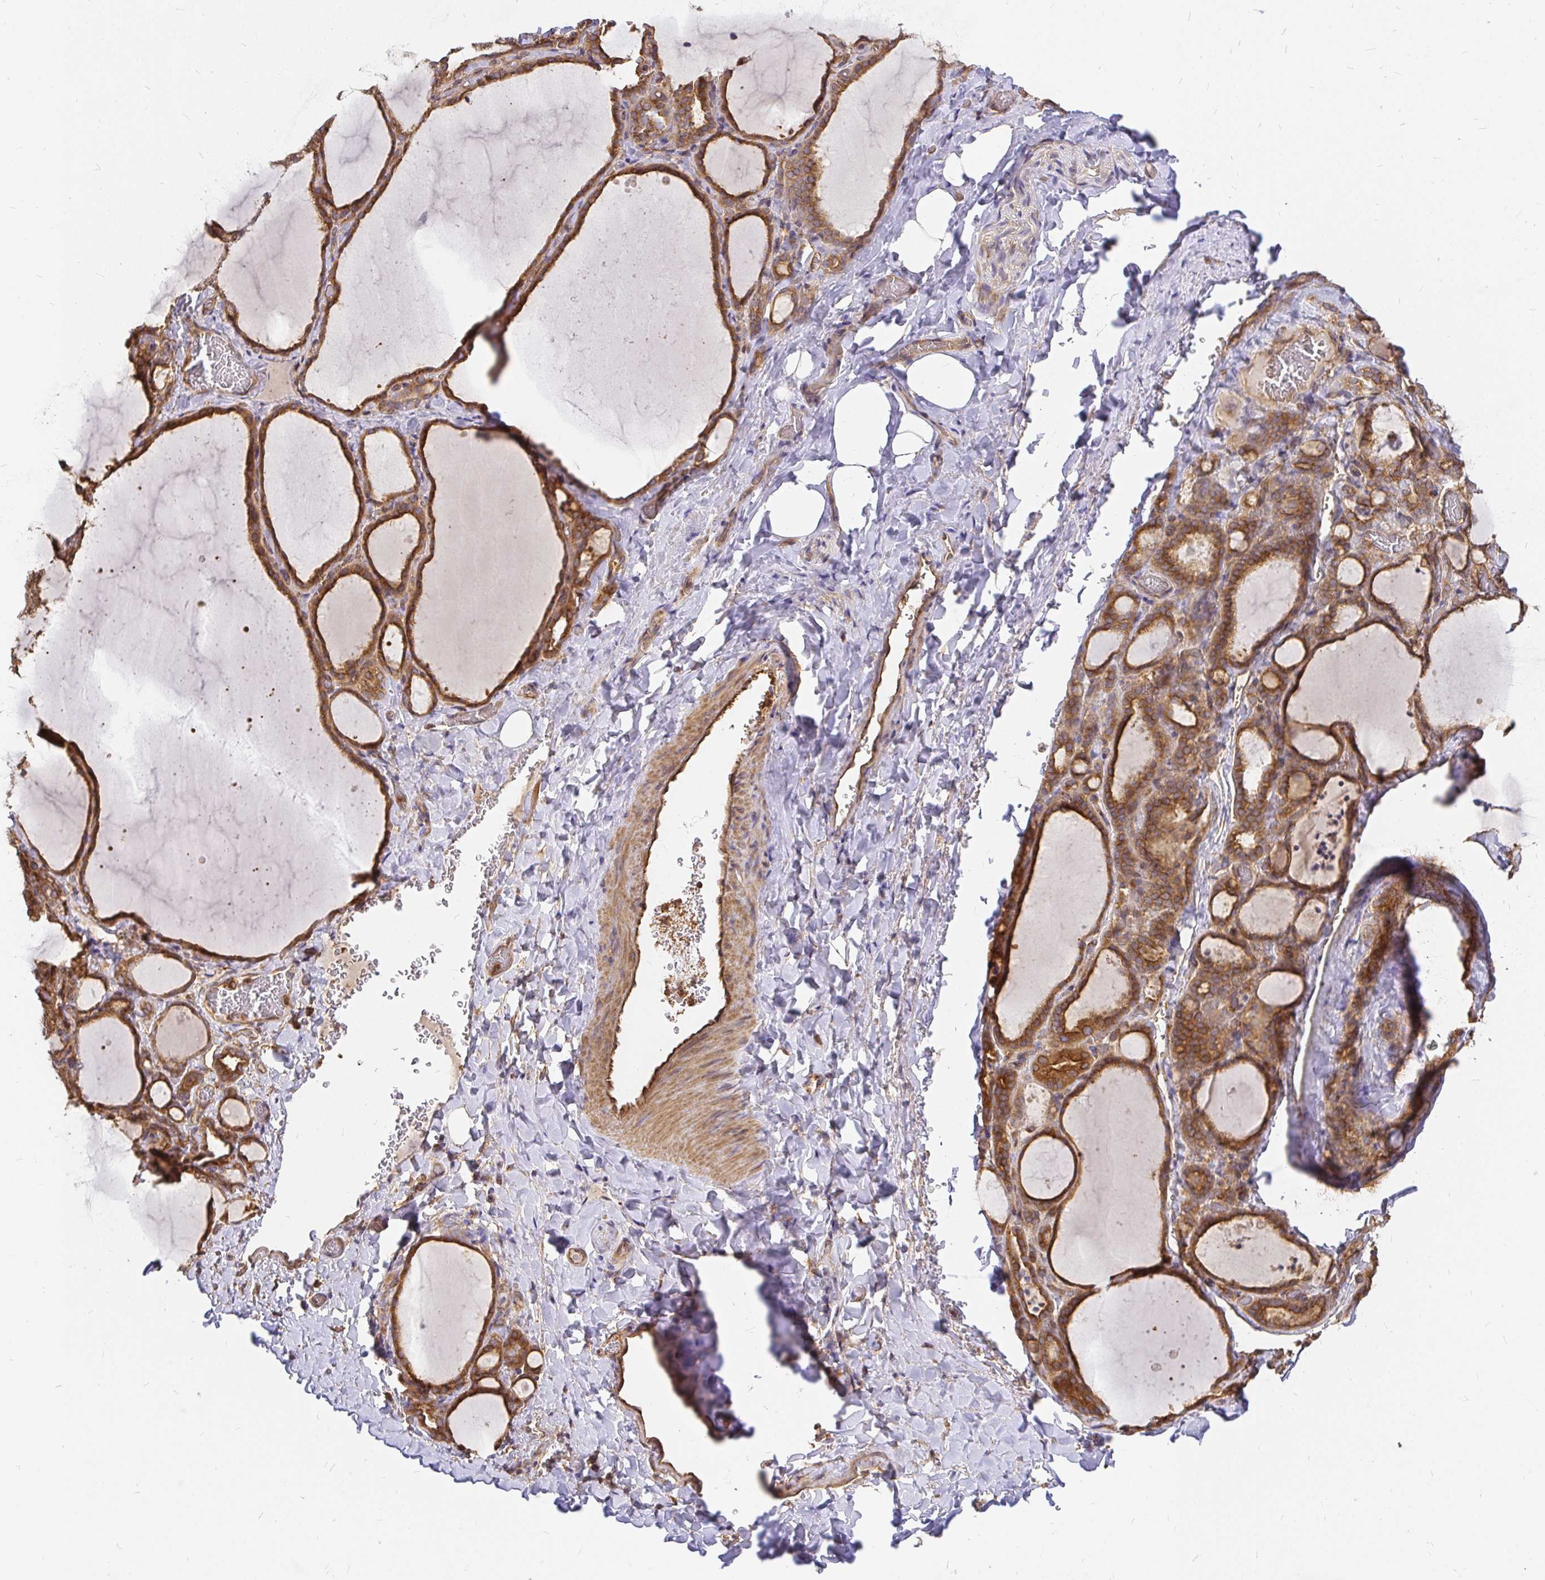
{"staining": {"intensity": "strong", "quantity": ">75%", "location": "cytoplasmic/membranous"}, "tissue": "thyroid gland", "cell_type": "Glandular cells", "image_type": "normal", "snomed": [{"axis": "morphology", "description": "Normal tissue, NOS"}, {"axis": "topography", "description": "Thyroid gland"}], "caption": "Immunohistochemistry (IHC) (DAB) staining of unremarkable thyroid gland reveals strong cytoplasmic/membranous protein positivity in about >75% of glandular cells.", "gene": "KIF5B", "patient": {"sex": "female", "age": 22}}